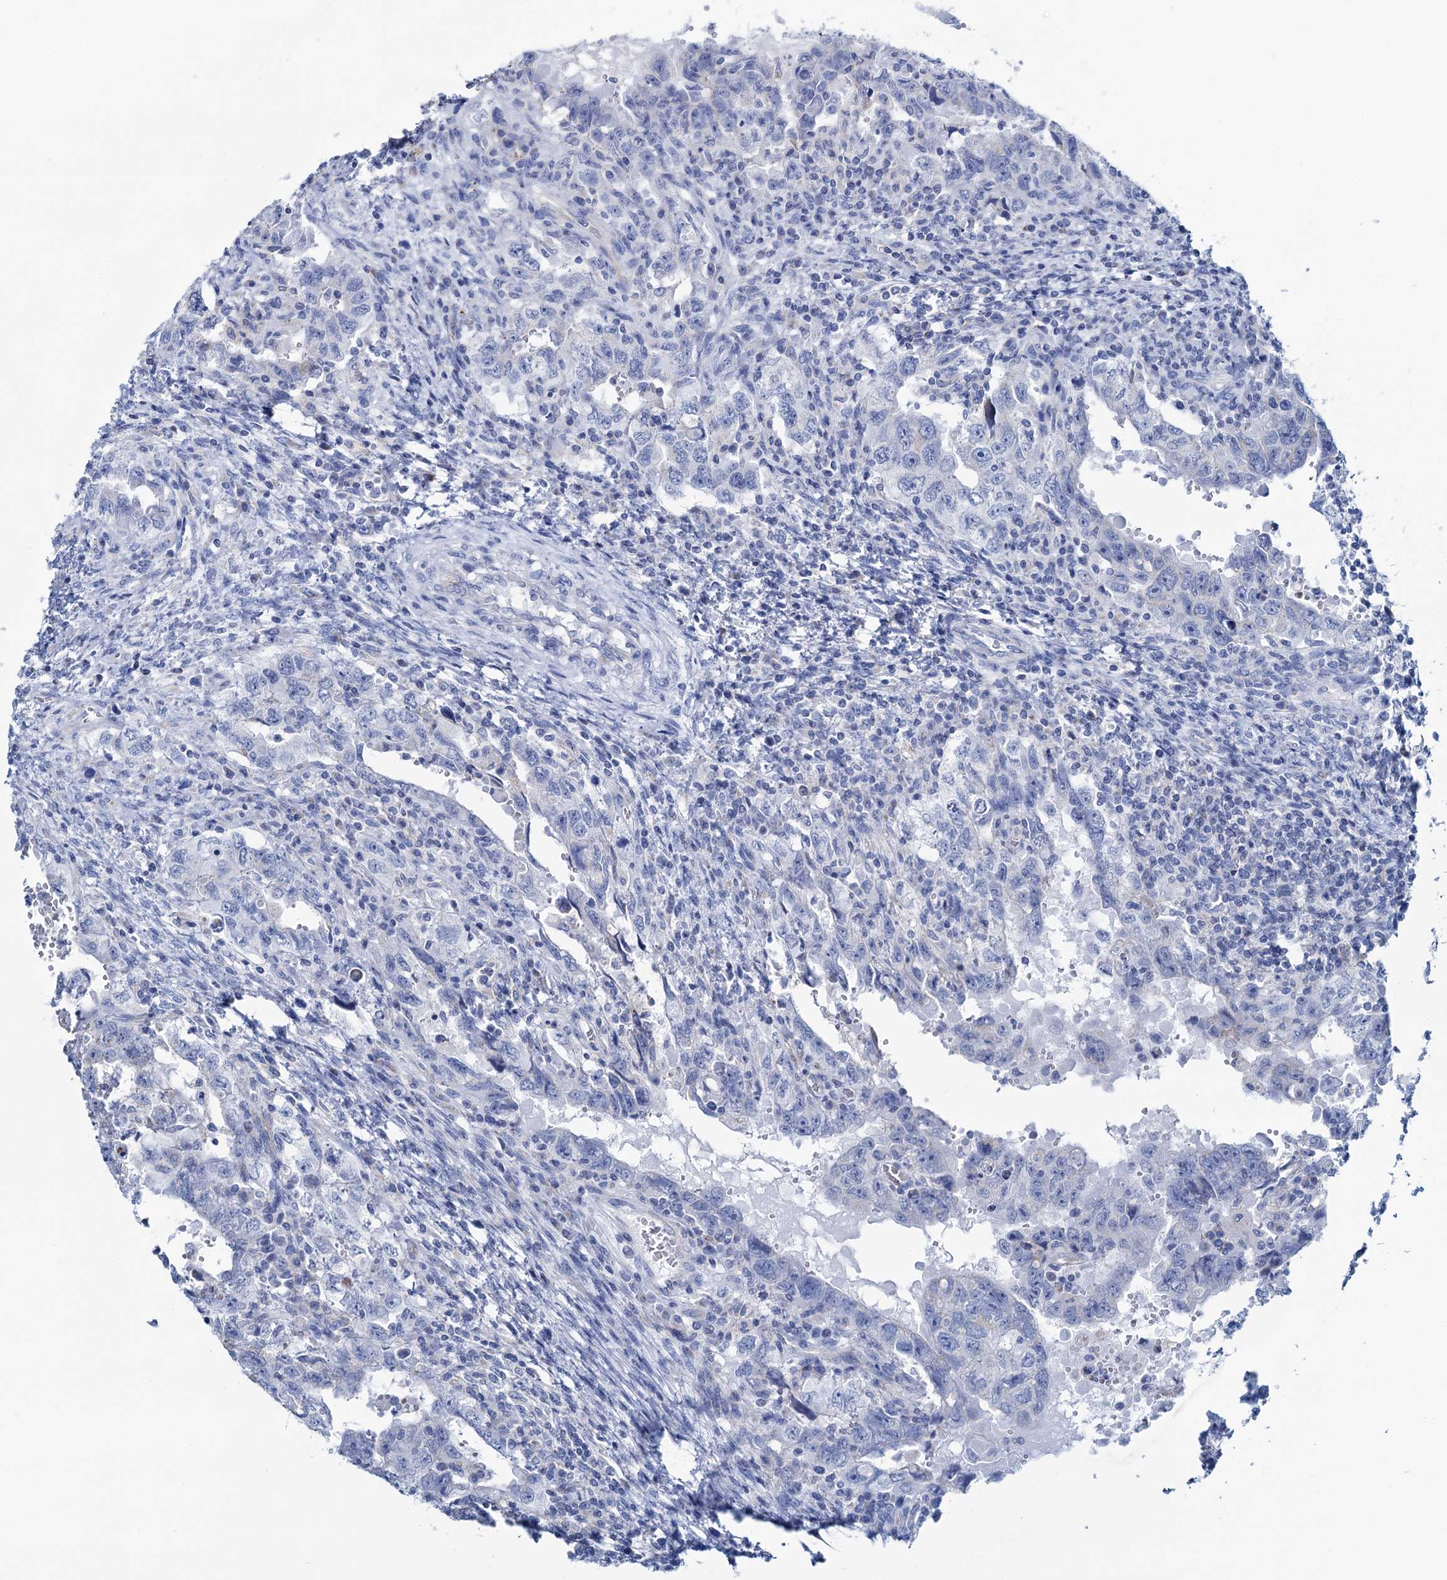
{"staining": {"intensity": "negative", "quantity": "none", "location": "none"}, "tissue": "testis cancer", "cell_type": "Tumor cells", "image_type": "cancer", "snomed": [{"axis": "morphology", "description": "Carcinoma, Embryonal, NOS"}, {"axis": "topography", "description": "Testis"}], "caption": "An immunohistochemistry (IHC) image of embryonal carcinoma (testis) is shown. There is no staining in tumor cells of embryonal carcinoma (testis).", "gene": "SLC1A3", "patient": {"sex": "male", "age": 26}}